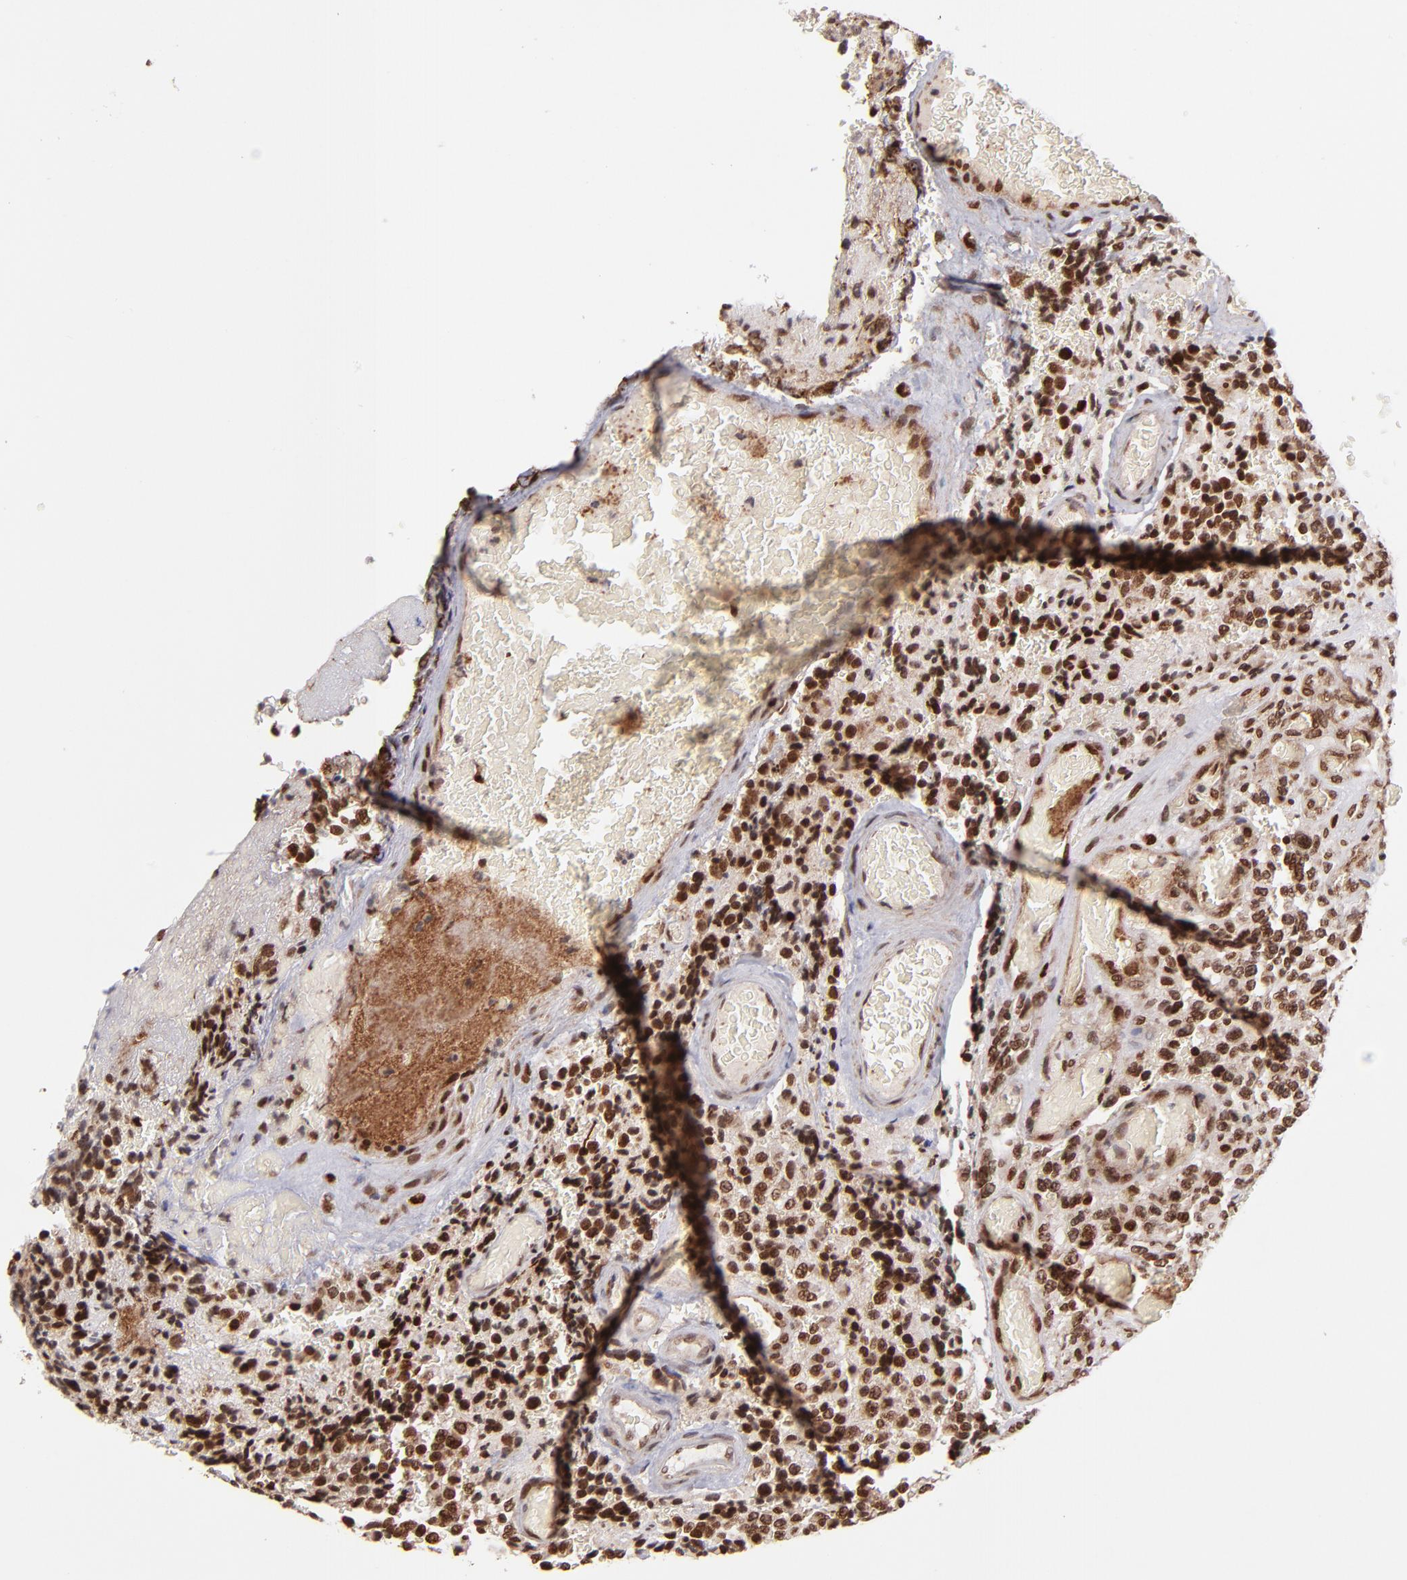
{"staining": {"intensity": "moderate", "quantity": ">75%", "location": "cytoplasmic/membranous,nuclear"}, "tissue": "glioma", "cell_type": "Tumor cells", "image_type": "cancer", "snomed": [{"axis": "morphology", "description": "Glioma, malignant, High grade"}, {"axis": "topography", "description": "Brain"}], "caption": "IHC (DAB (3,3'-diaminobenzidine)) staining of human high-grade glioma (malignant) displays moderate cytoplasmic/membranous and nuclear protein staining in approximately >75% of tumor cells. Using DAB (3,3'-diaminobenzidine) (brown) and hematoxylin (blue) stains, captured at high magnification using brightfield microscopy.", "gene": "TOP1MT", "patient": {"sex": "male", "age": 36}}